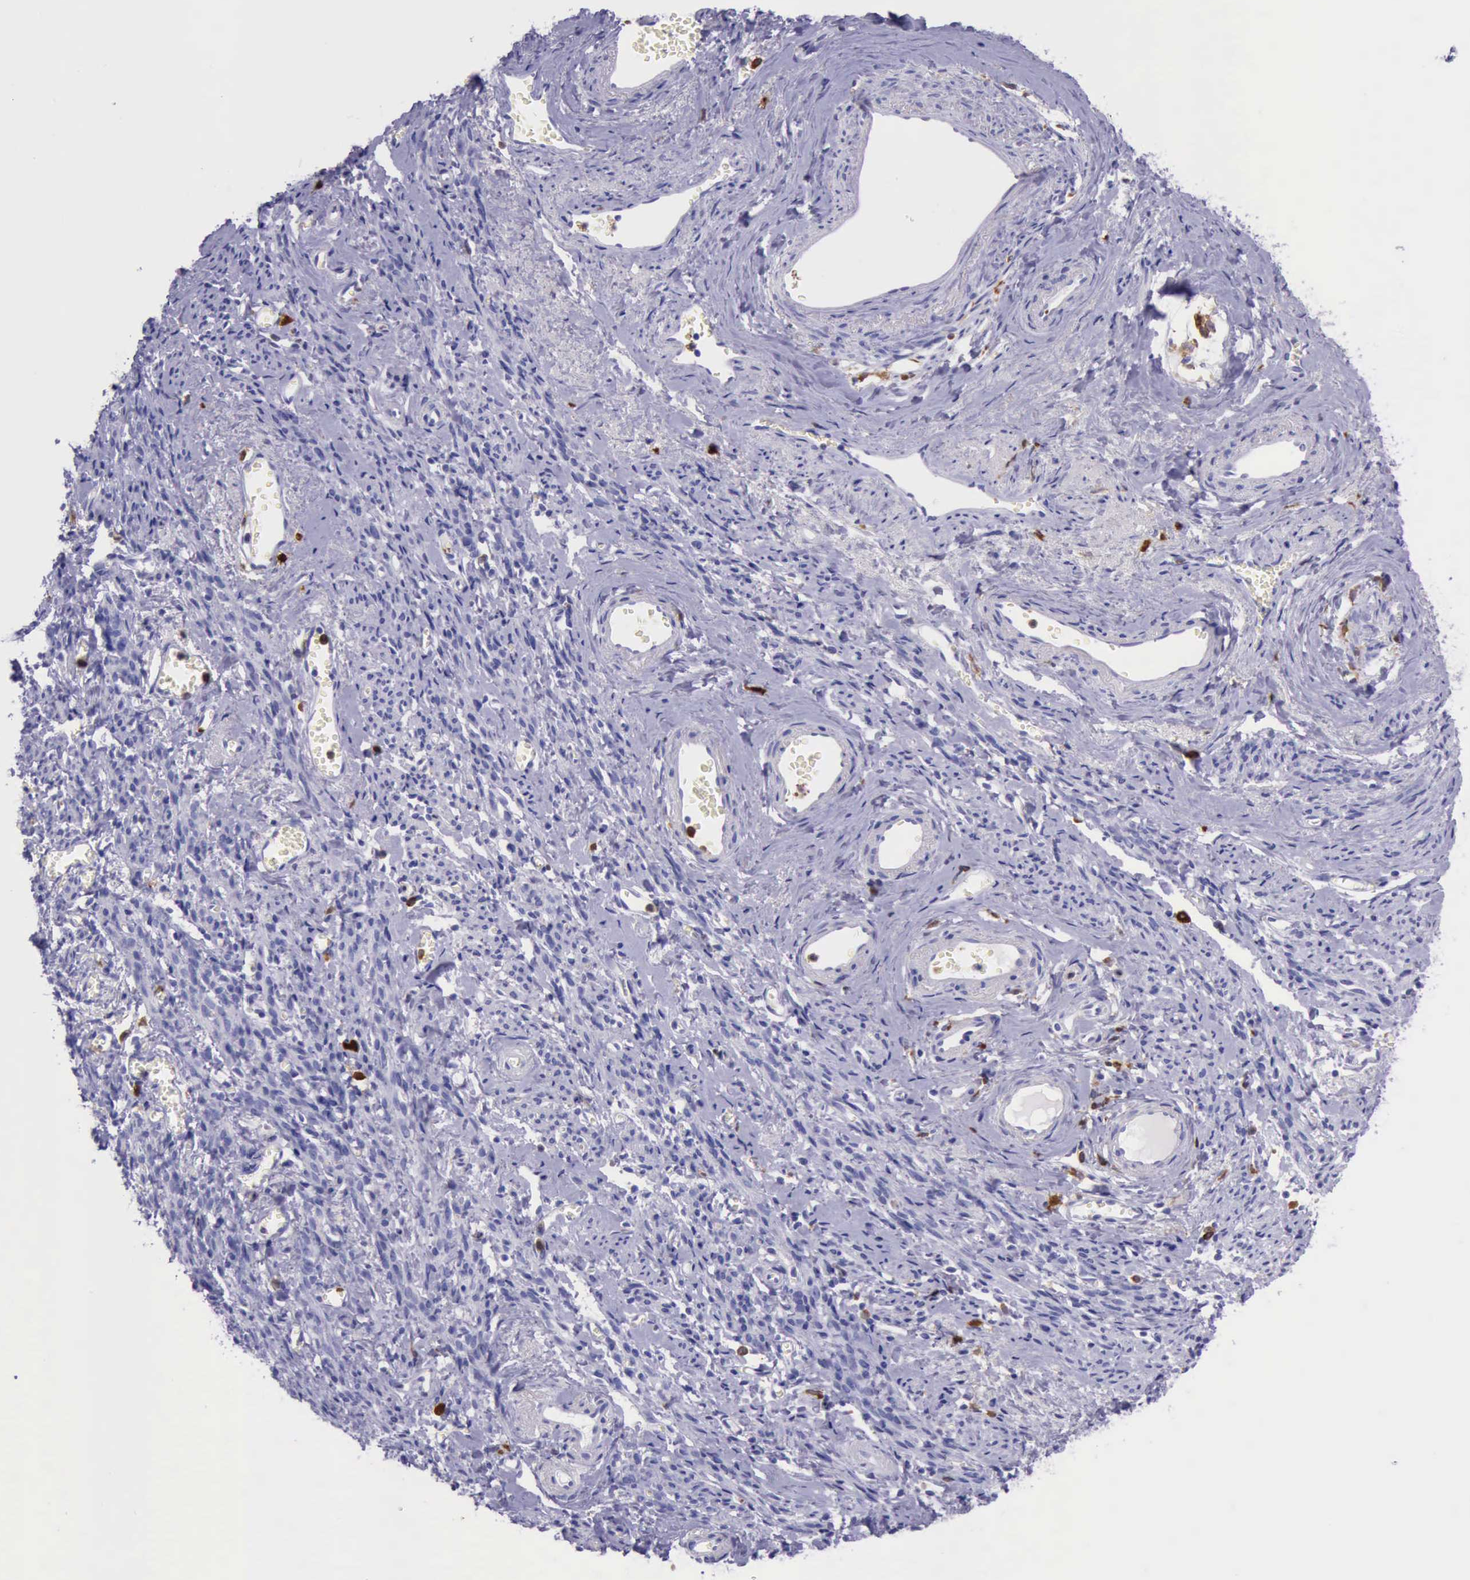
{"staining": {"intensity": "negative", "quantity": "none", "location": "none"}, "tissue": "endometrial cancer", "cell_type": "Tumor cells", "image_type": "cancer", "snomed": [{"axis": "morphology", "description": "Adenocarcinoma, NOS"}, {"axis": "topography", "description": "Endometrium"}], "caption": "The histopathology image reveals no staining of tumor cells in adenocarcinoma (endometrial).", "gene": "BTK", "patient": {"sex": "female", "age": 75}}